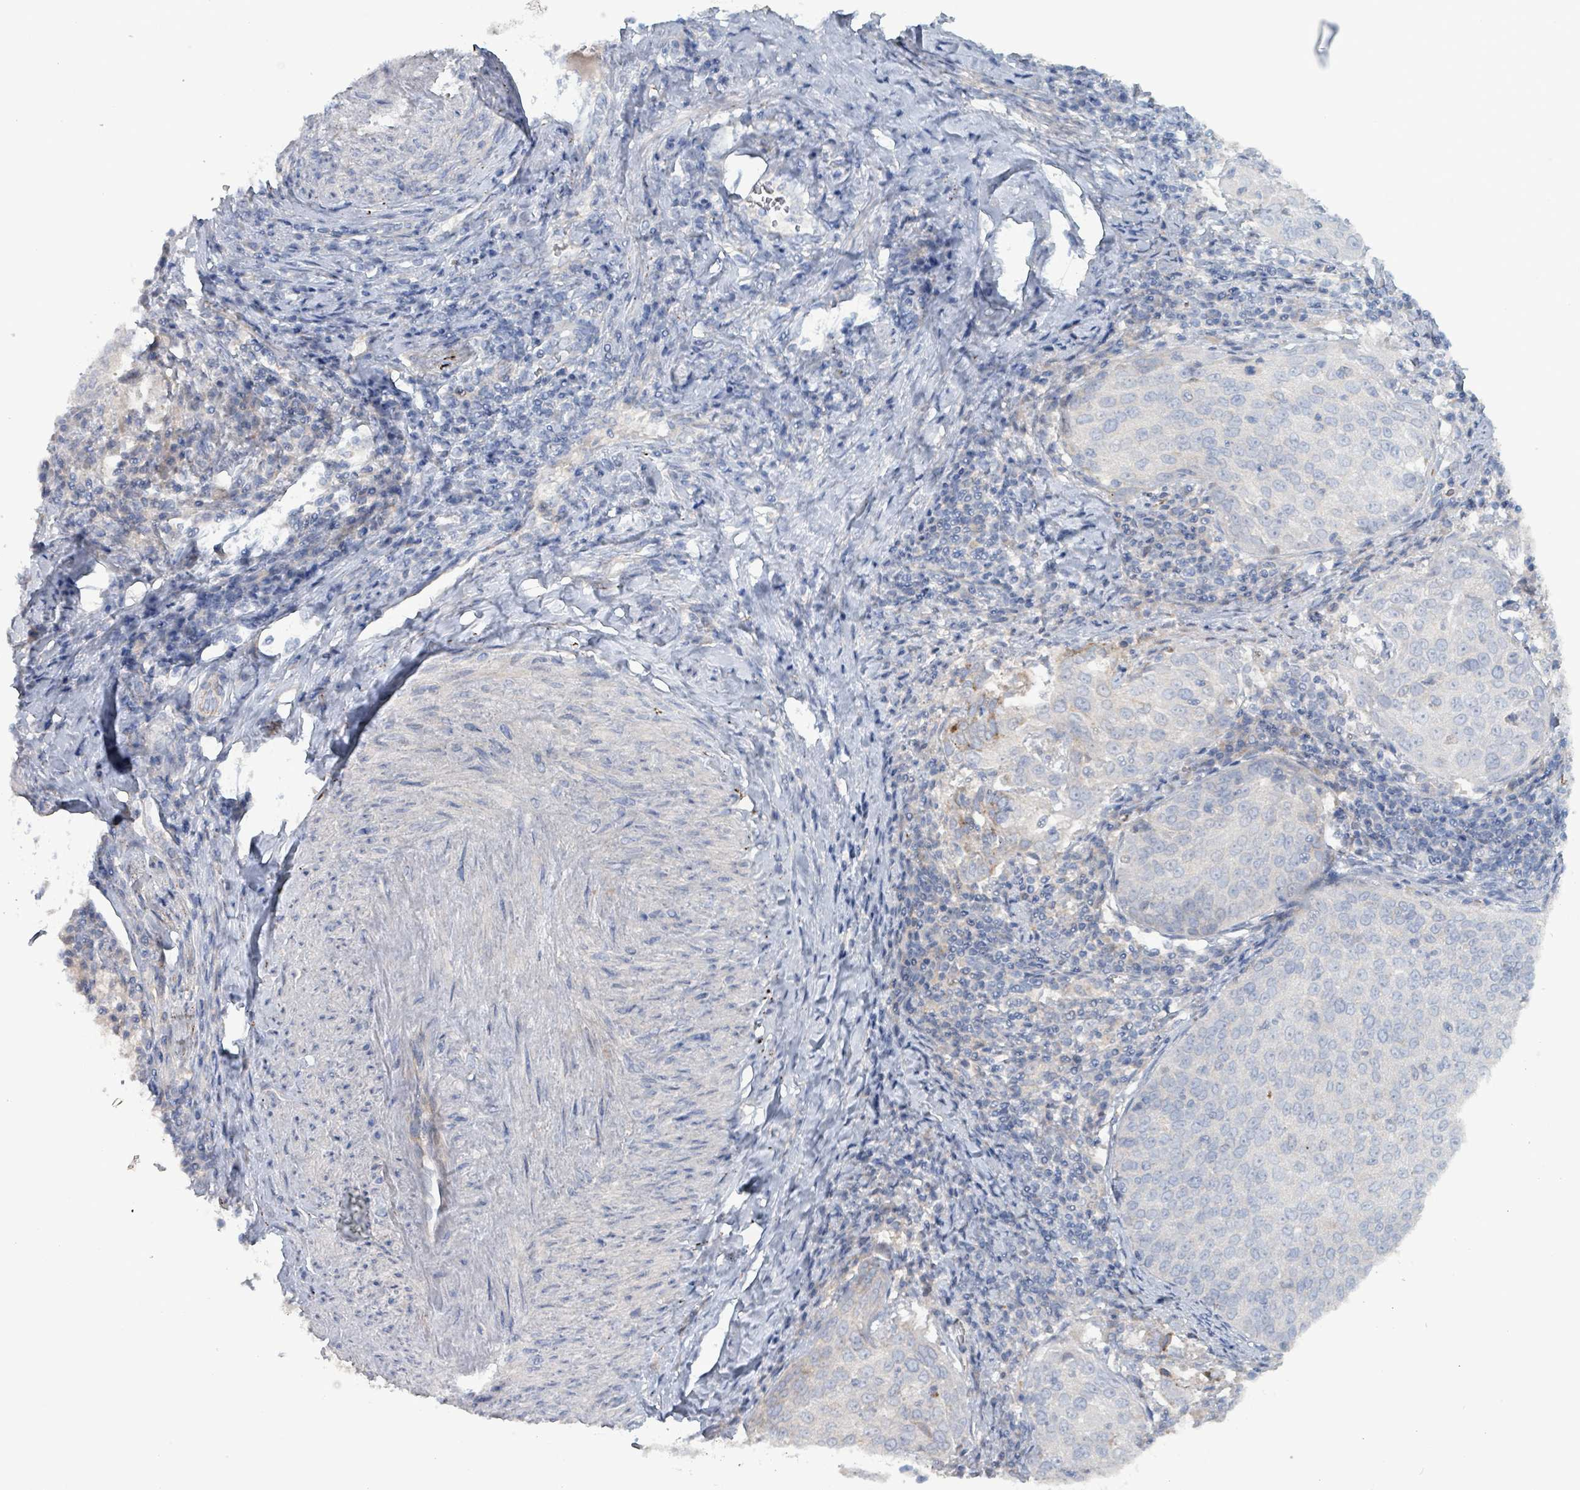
{"staining": {"intensity": "negative", "quantity": "none", "location": "none"}, "tissue": "cervical cancer", "cell_type": "Tumor cells", "image_type": "cancer", "snomed": [{"axis": "morphology", "description": "Squamous cell carcinoma, NOS"}, {"axis": "topography", "description": "Cervix"}], "caption": "Micrograph shows no significant protein staining in tumor cells of cervical cancer.", "gene": "TAAR5", "patient": {"sex": "female", "age": 57}}